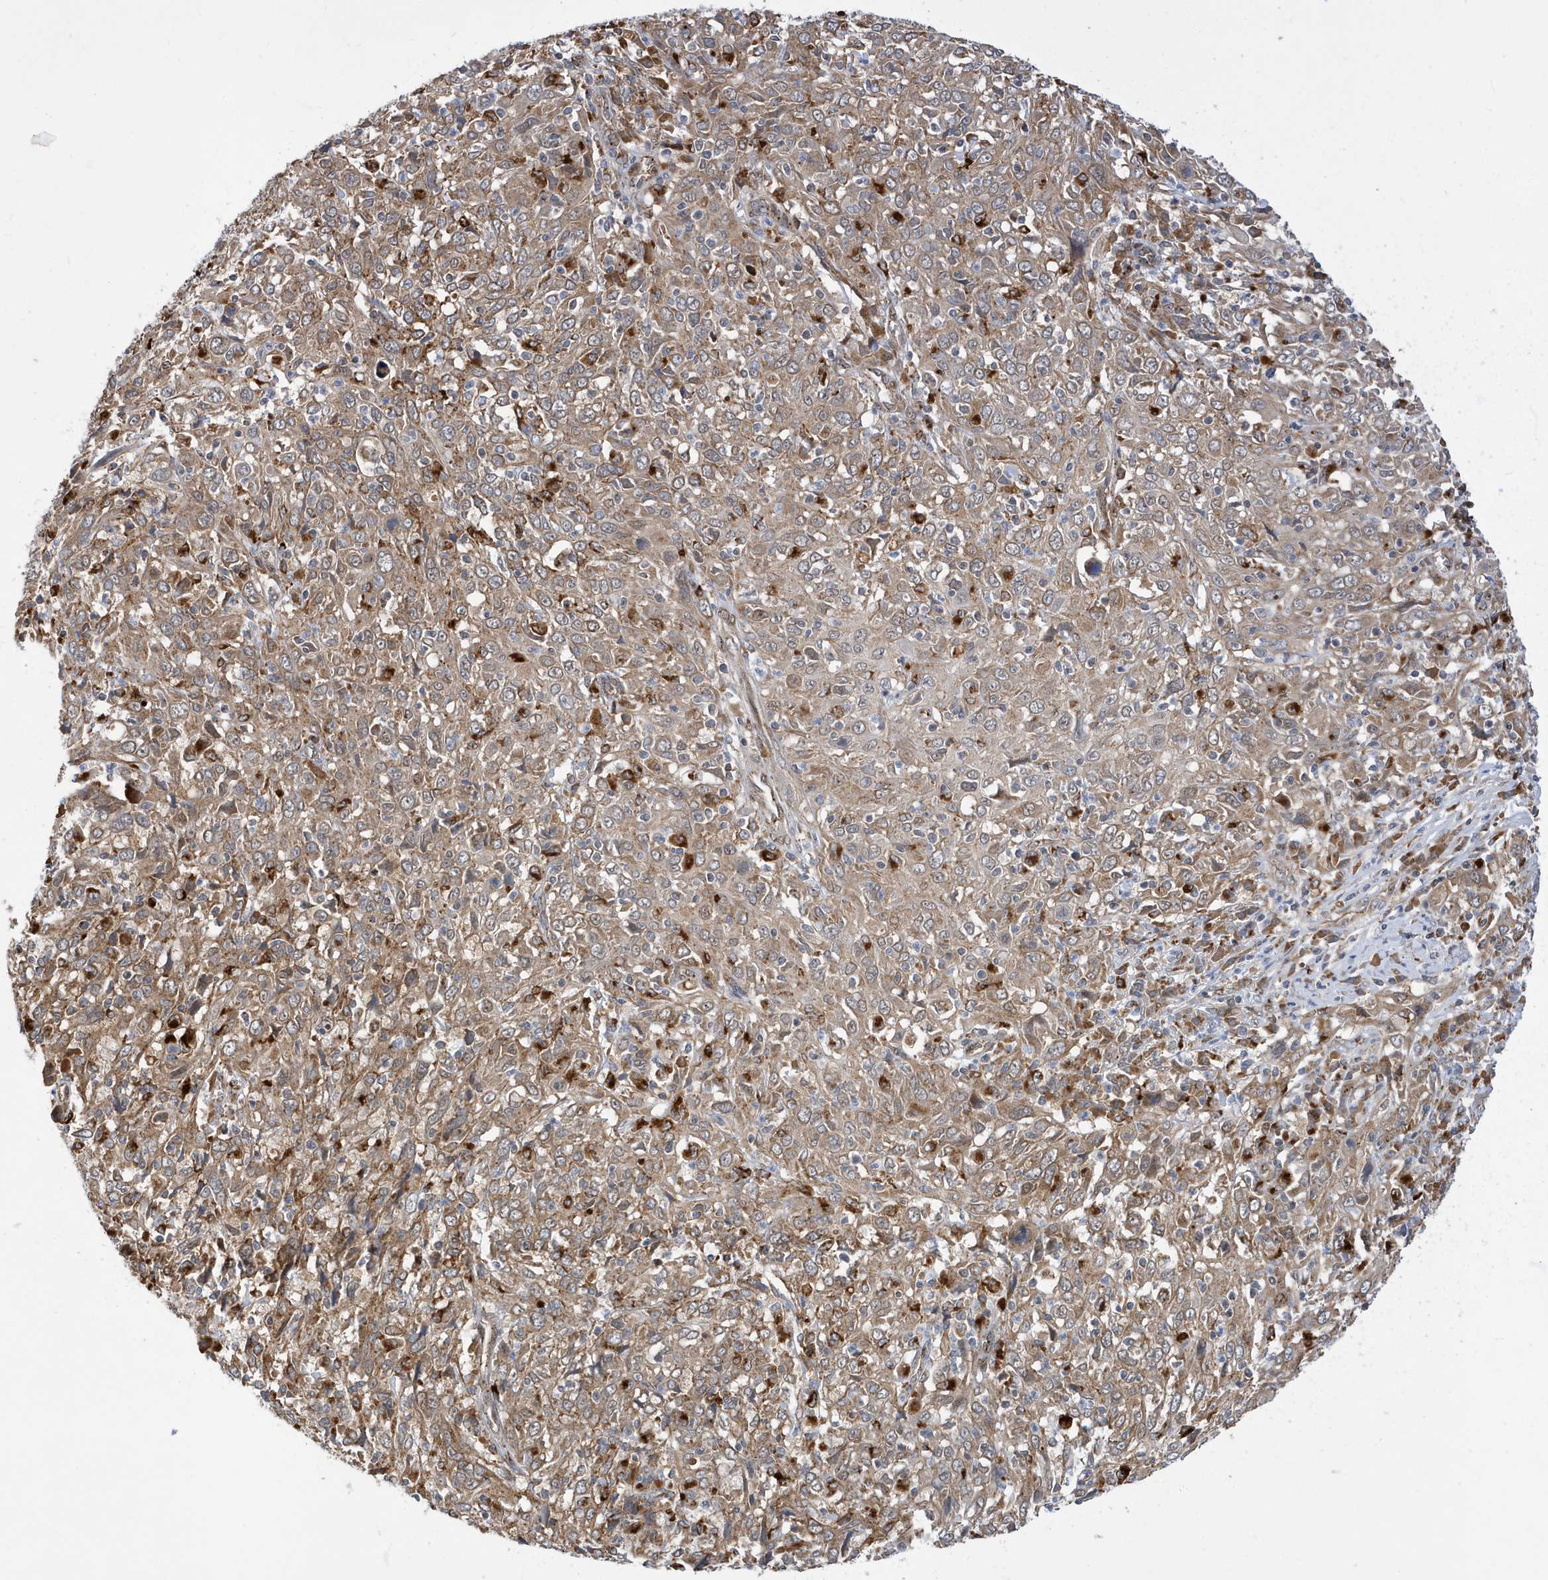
{"staining": {"intensity": "moderate", "quantity": ">75%", "location": "cytoplasmic/membranous"}, "tissue": "cervical cancer", "cell_type": "Tumor cells", "image_type": "cancer", "snomed": [{"axis": "morphology", "description": "Squamous cell carcinoma, NOS"}, {"axis": "topography", "description": "Cervix"}], "caption": "Tumor cells exhibit moderate cytoplasmic/membranous staining in about >75% of cells in cervical cancer.", "gene": "ZNF507", "patient": {"sex": "female", "age": 46}}